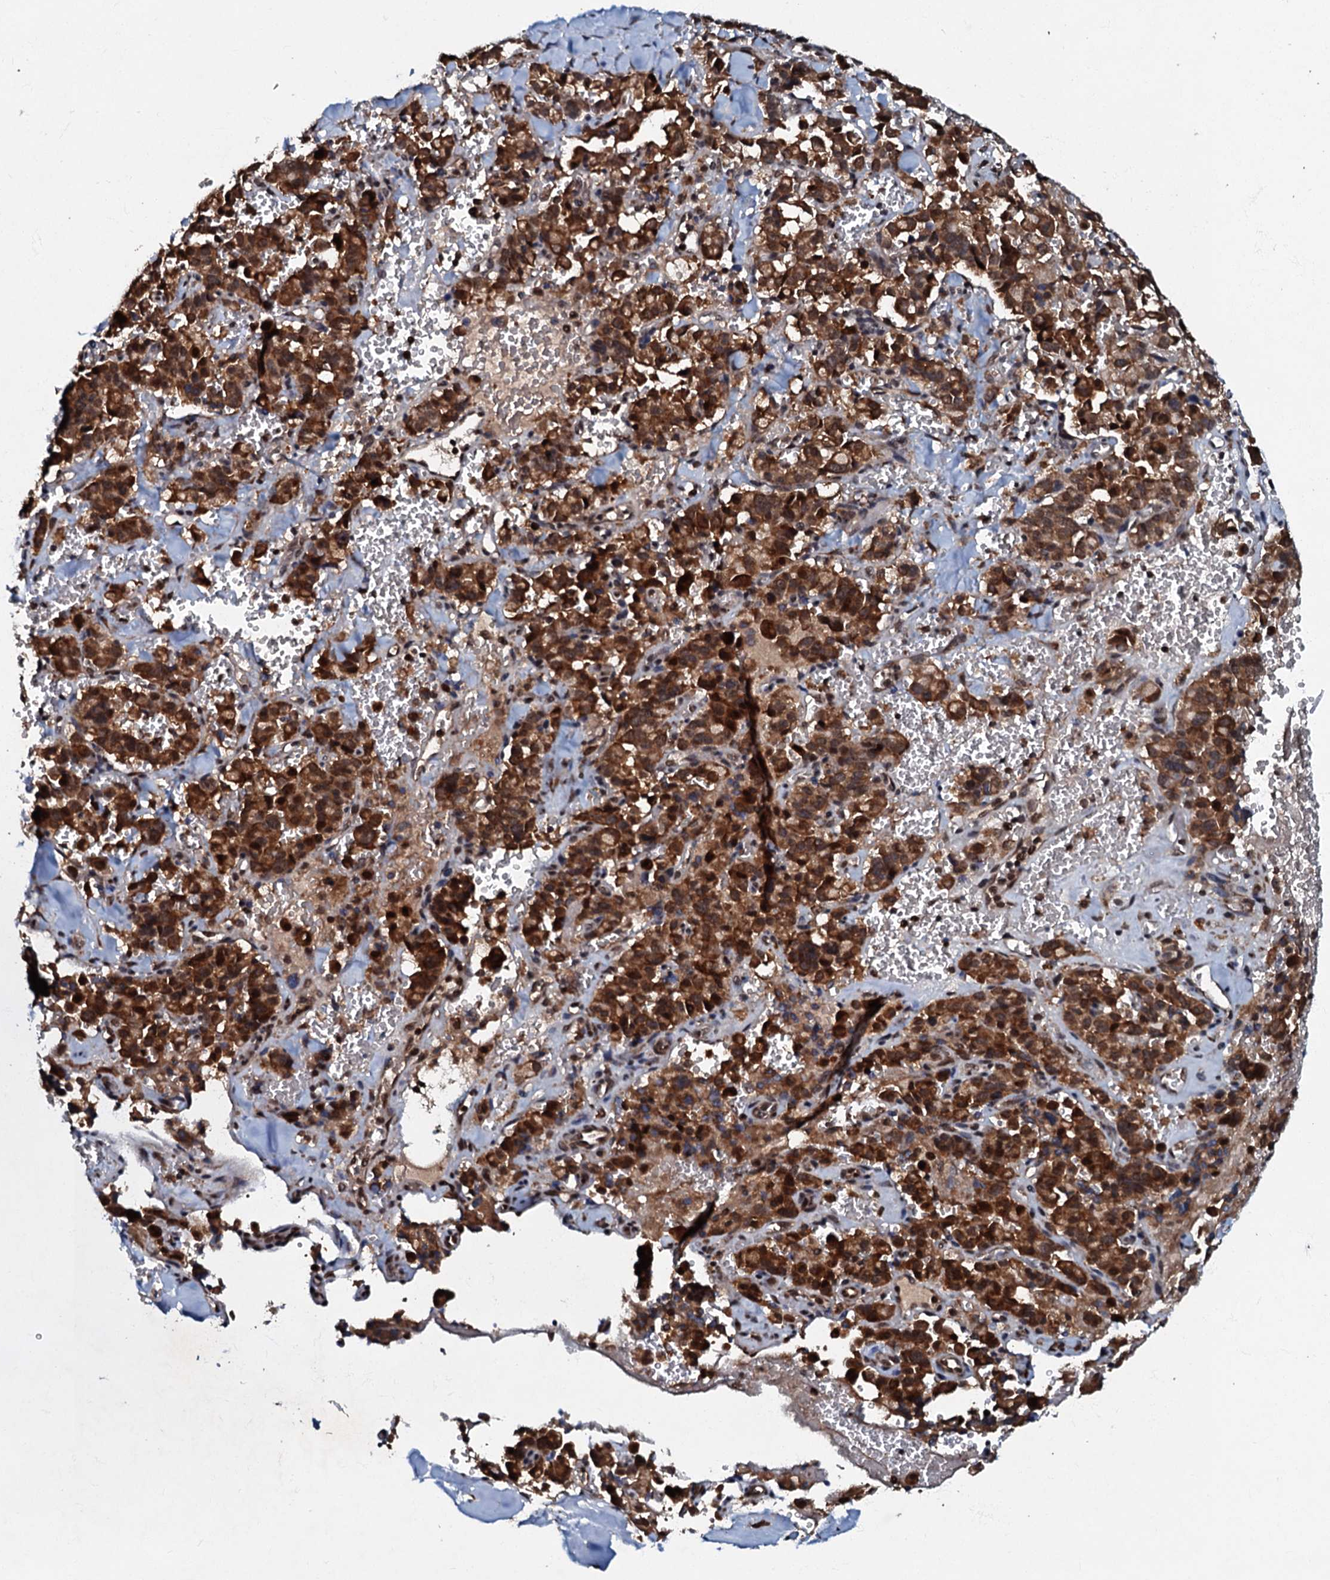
{"staining": {"intensity": "strong", "quantity": ">75%", "location": "cytoplasmic/membranous,nuclear"}, "tissue": "pancreatic cancer", "cell_type": "Tumor cells", "image_type": "cancer", "snomed": [{"axis": "morphology", "description": "Adenocarcinoma, NOS"}, {"axis": "topography", "description": "Pancreas"}], "caption": "Strong cytoplasmic/membranous and nuclear positivity is appreciated in about >75% of tumor cells in adenocarcinoma (pancreatic). (Brightfield microscopy of DAB IHC at high magnification).", "gene": "C18orf32", "patient": {"sex": "male", "age": 65}}